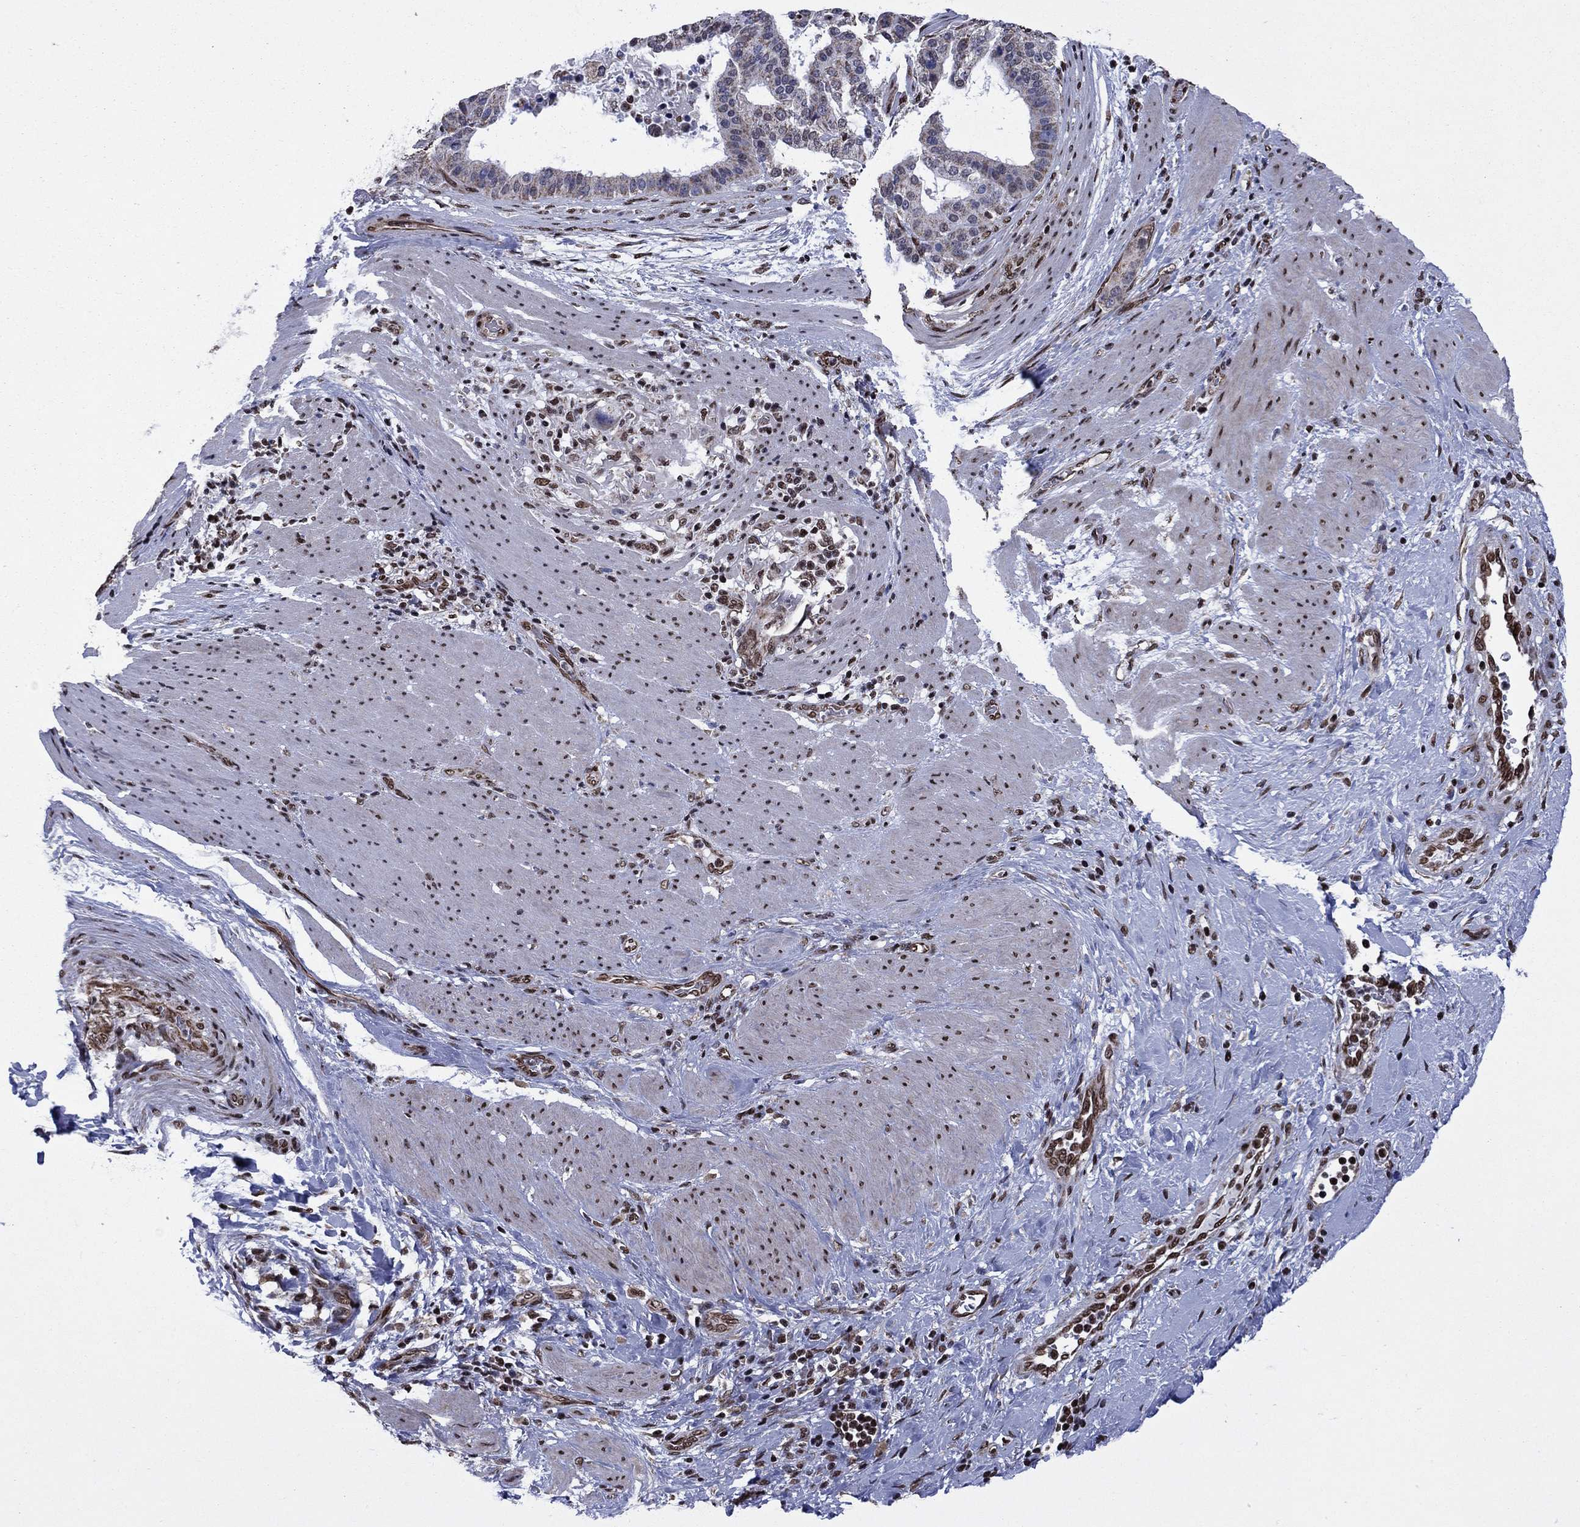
{"staining": {"intensity": "weak", "quantity": "<25%", "location": "cytoplasmic/membranous"}, "tissue": "stomach cancer", "cell_type": "Tumor cells", "image_type": "cancer", "snomed": [{"axis": "morphology", "description": "Adenocarcinoma, NOS"}, {"axis": "topography", "description": "Stomach"}], "caption": "Tumor cells are negative for protein expression in human stomach adenocarcinoma.", "gene": "N4BP2", "patient": {"sex": "male", "age": 48}}